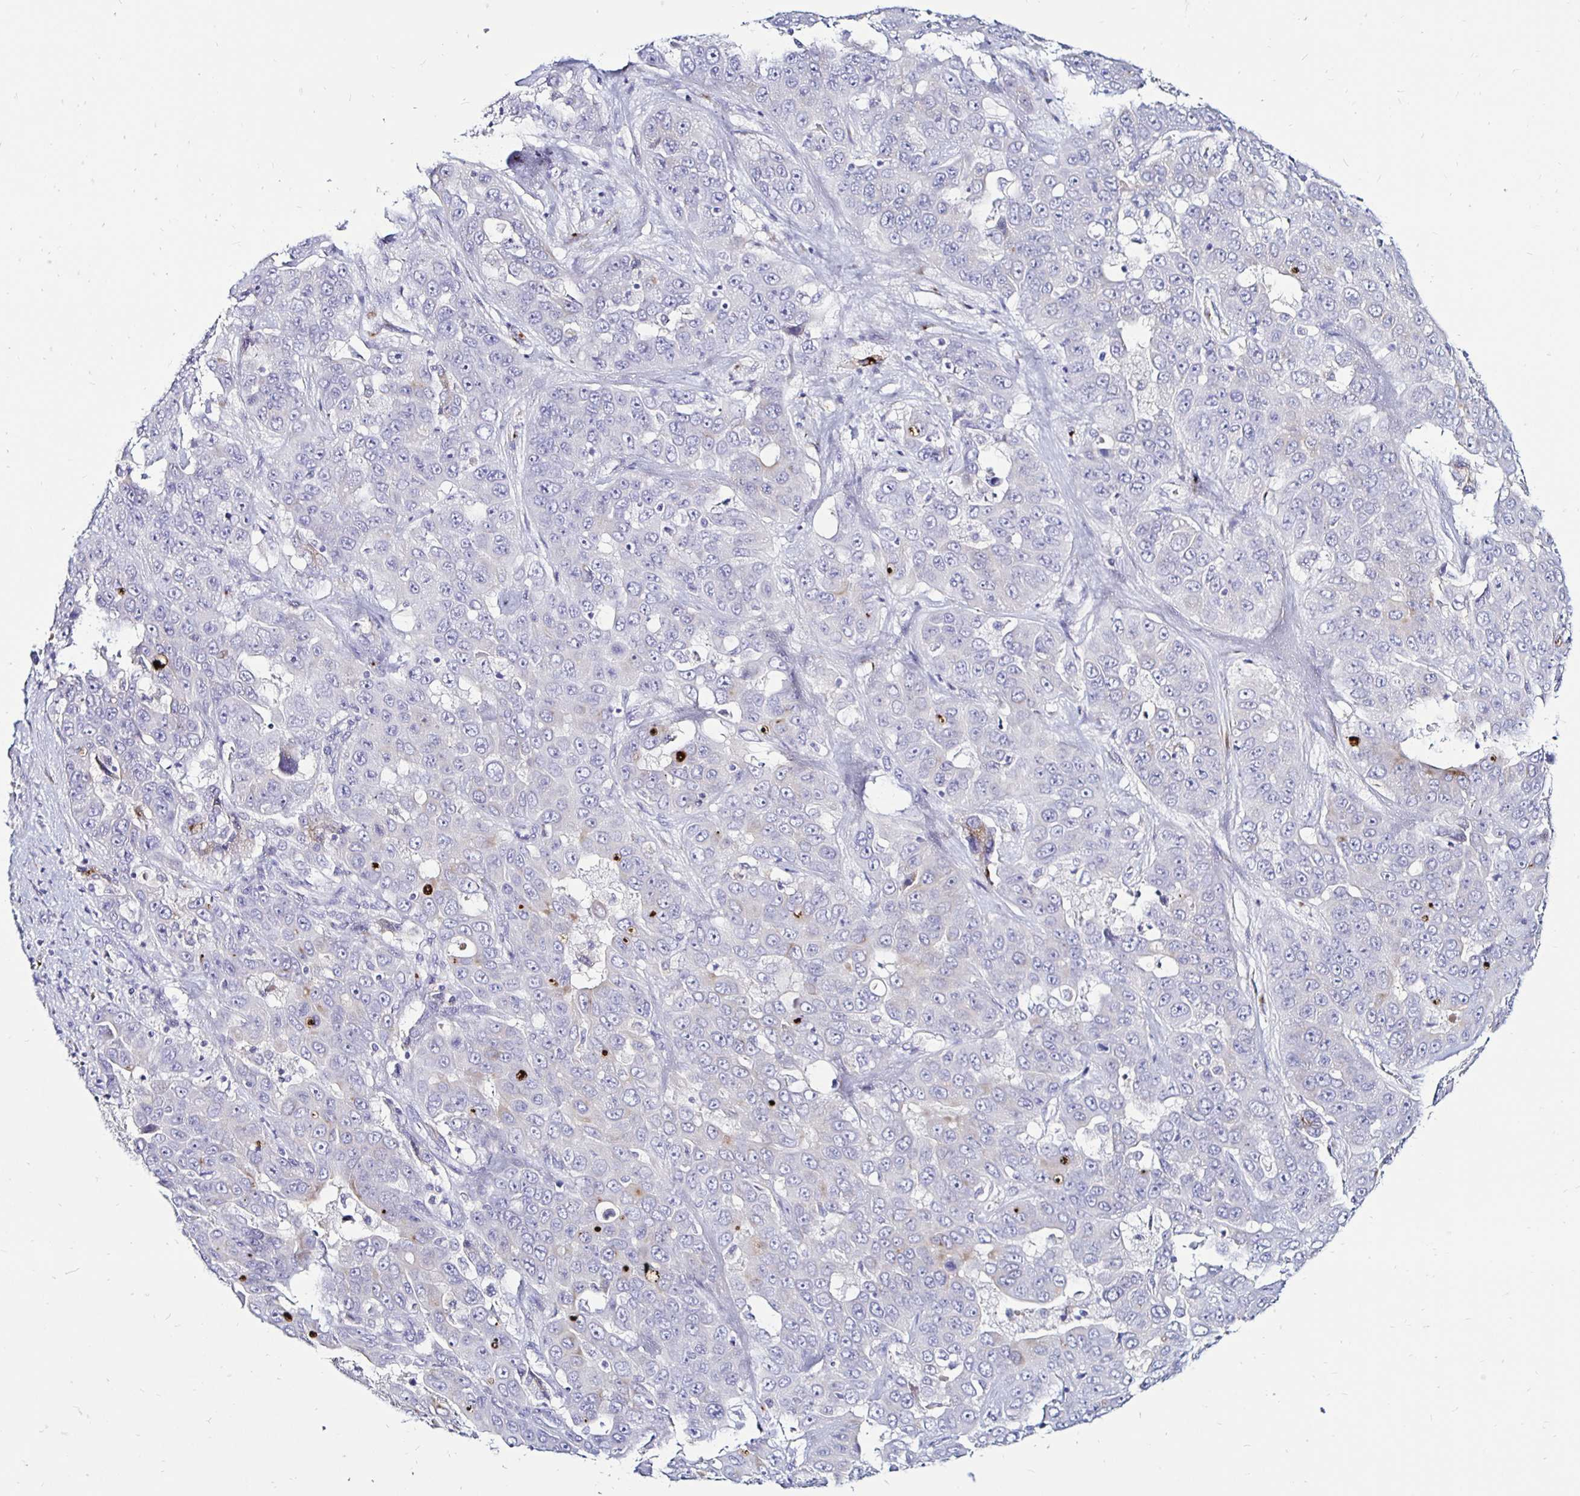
{"staining": {"intensity": "negative", "quantity": "none", "location": "none"}, "tissue": "liver cancer", "cell_type": "Tumor cells", "image_type": "cancer", "snomed": [{"axis": "morphology", "description": "Cholangiocarcinoma"}, {"axis": "topography", "description": "Liver"}], "caption": "Immunohistochemistry of human liver cholangiocarcinoma exhibits no expression in tumor cells.", "gene": "TIMP1", "patient": {"sex": "female", "age": 52}}